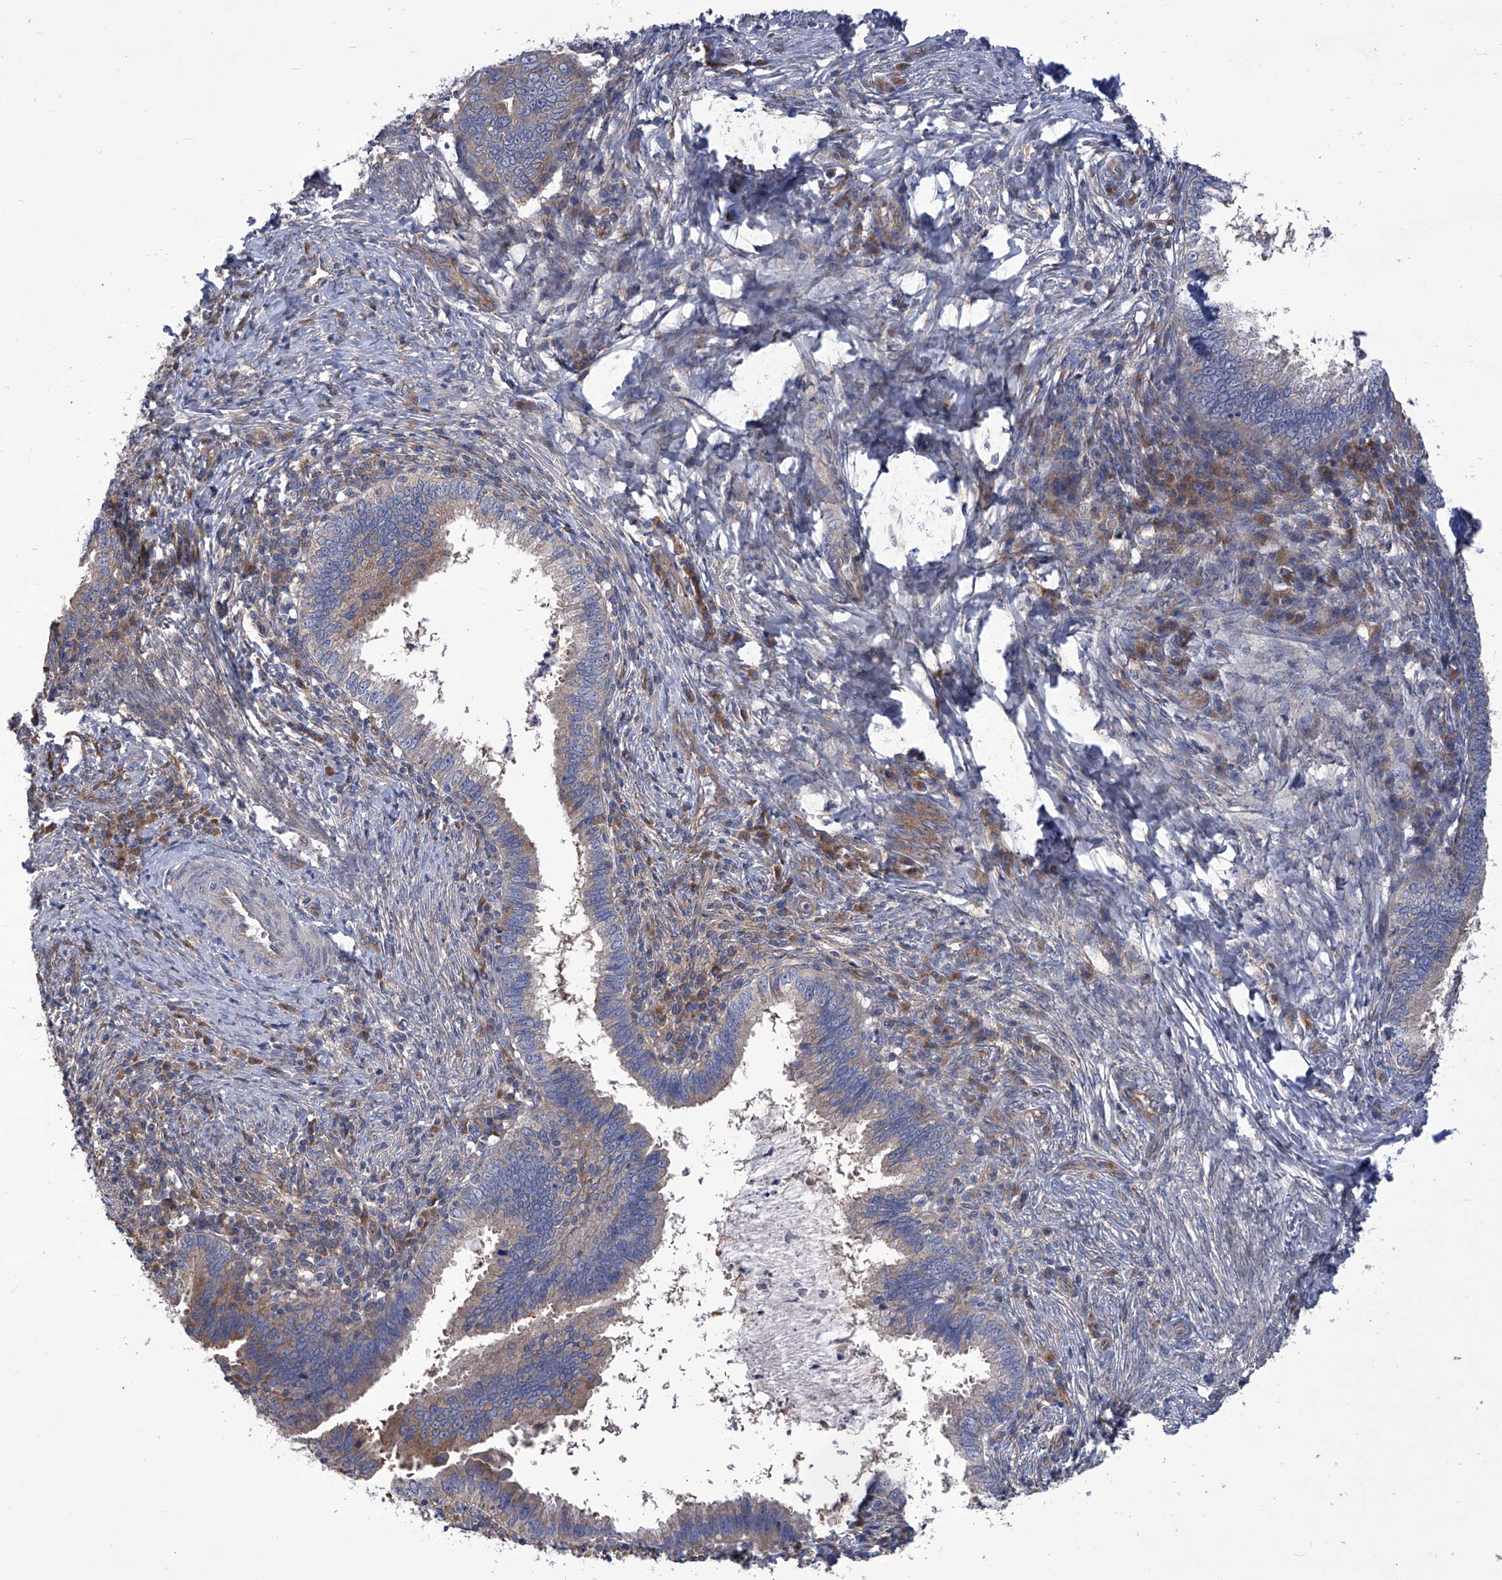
{"staining": {"intensity": "weak", "quantity": "25%-75%", "location": "cytoplasmic/membranous"}, "tissue": "cervical cancer", "cell_type": "Tumor cells", "image_type": "cancer", "snomed": [{"axis": "morphology", "description": "Adenocarcinoma, NOS"}, {"axis": "topography", "description": "Cervix"}], "caption": "This photomicrograph shows IHC staining of human adenocarcinoma (cervical), with low weak cytoplasmic/membranous expression in approximately 25%-75% of tumor cells.", "gene": "TJAP1", "patient": {"sex": "female", "age": 36}}